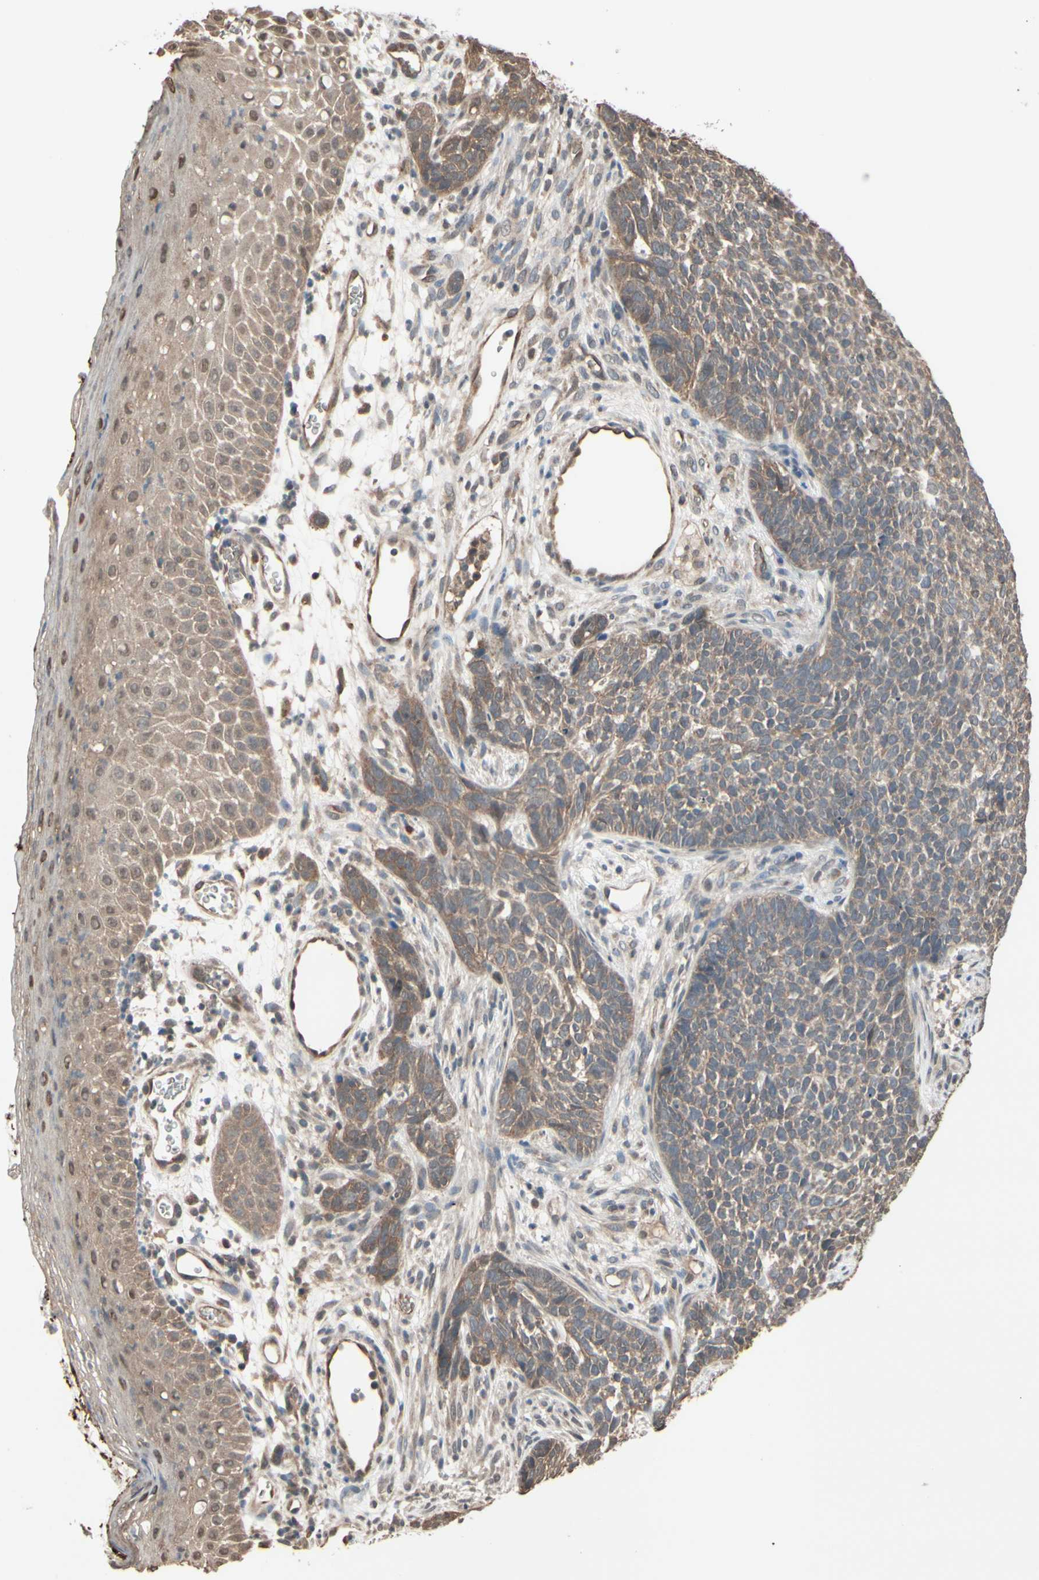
{"staining": {"intensity": "weak", "quantity": ">75%", "location": "cytoplasmic/membranous"}, "tissue": "skin cancer", "cell_type": "Tumor cells", "image_type": "cancer", "snomed": [{"axis": "morphology", "description": "Basal cell carcinoma"}, {"axis": "topography", "description": "Skin"}], "caption": "Brown immunohistochemical staining in basal cell carcinoma (skin) shows weak cytoplasmic/membranous positivity in approximately >75% of tumor cells. (DAB (3,3'-diaminobenzidine) = brown stain, brightfield microscopy at high magnification).", "gene": "PNPLA7", "patient": {"sex": "female", "age": 84}}